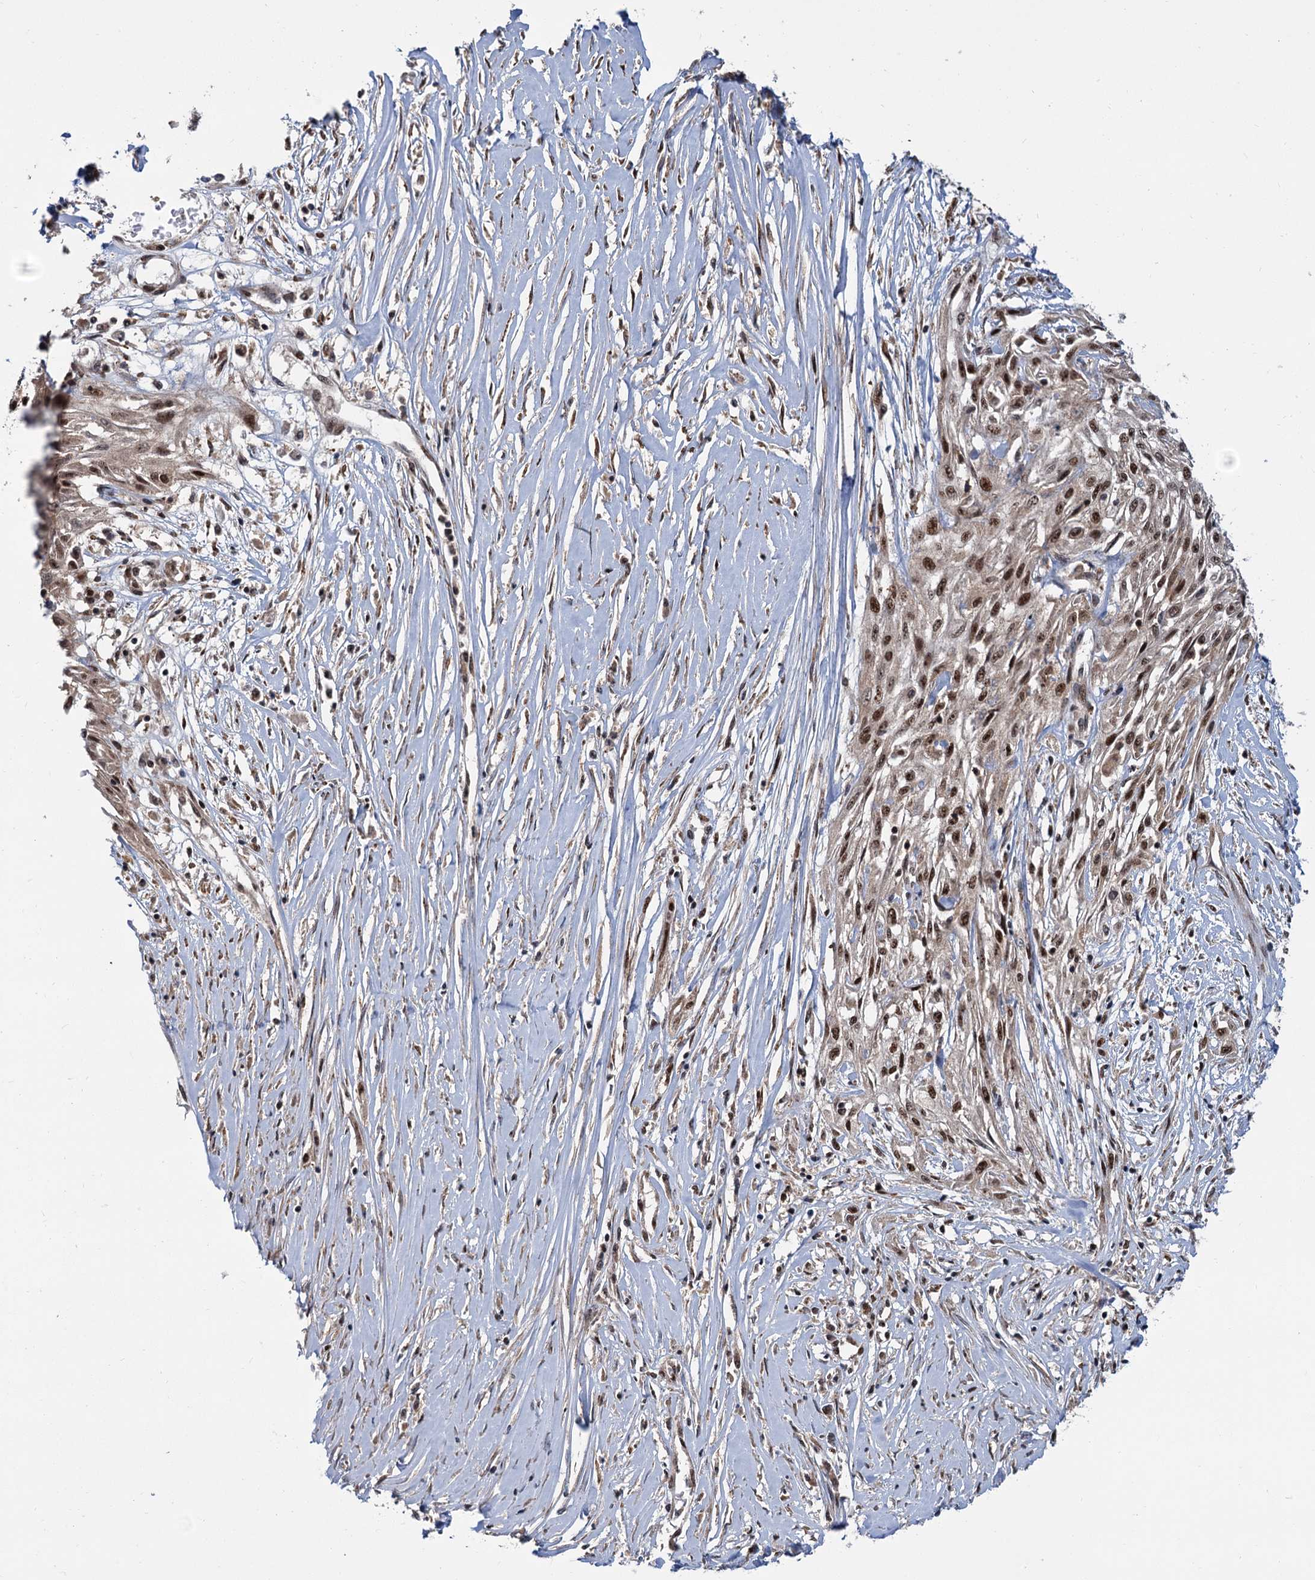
{"staining": {"intensity": "moderate", "quantity": ">75%", "location": "cytoplasmic/membranous,nuclear"}, "tissue": "skin cancer", "cell_type": "Tumor cells", "image_type": "cancer", "snomed": [{"axis": "morphology", "description": "Squamous cell carcinoma, NOS"}, {"axis": "morphology", "description": "Squamous cell carcinoma, metastatic, NOS"}, {"axis": "topography", "description": "Skin"}, {"axis": "topography", "description": "Lymph node"}], "caption": "A histopathology image showing moderate cytoplasmic/membranous and nuclear expression in approximately >75% of tumor cells in skin cancer (metastatic squamous cell carcinoma), as visualized by brown immunohistochemical staining.", "gene": "WBP4", "patient": {"sex": "male", "age": 75}}